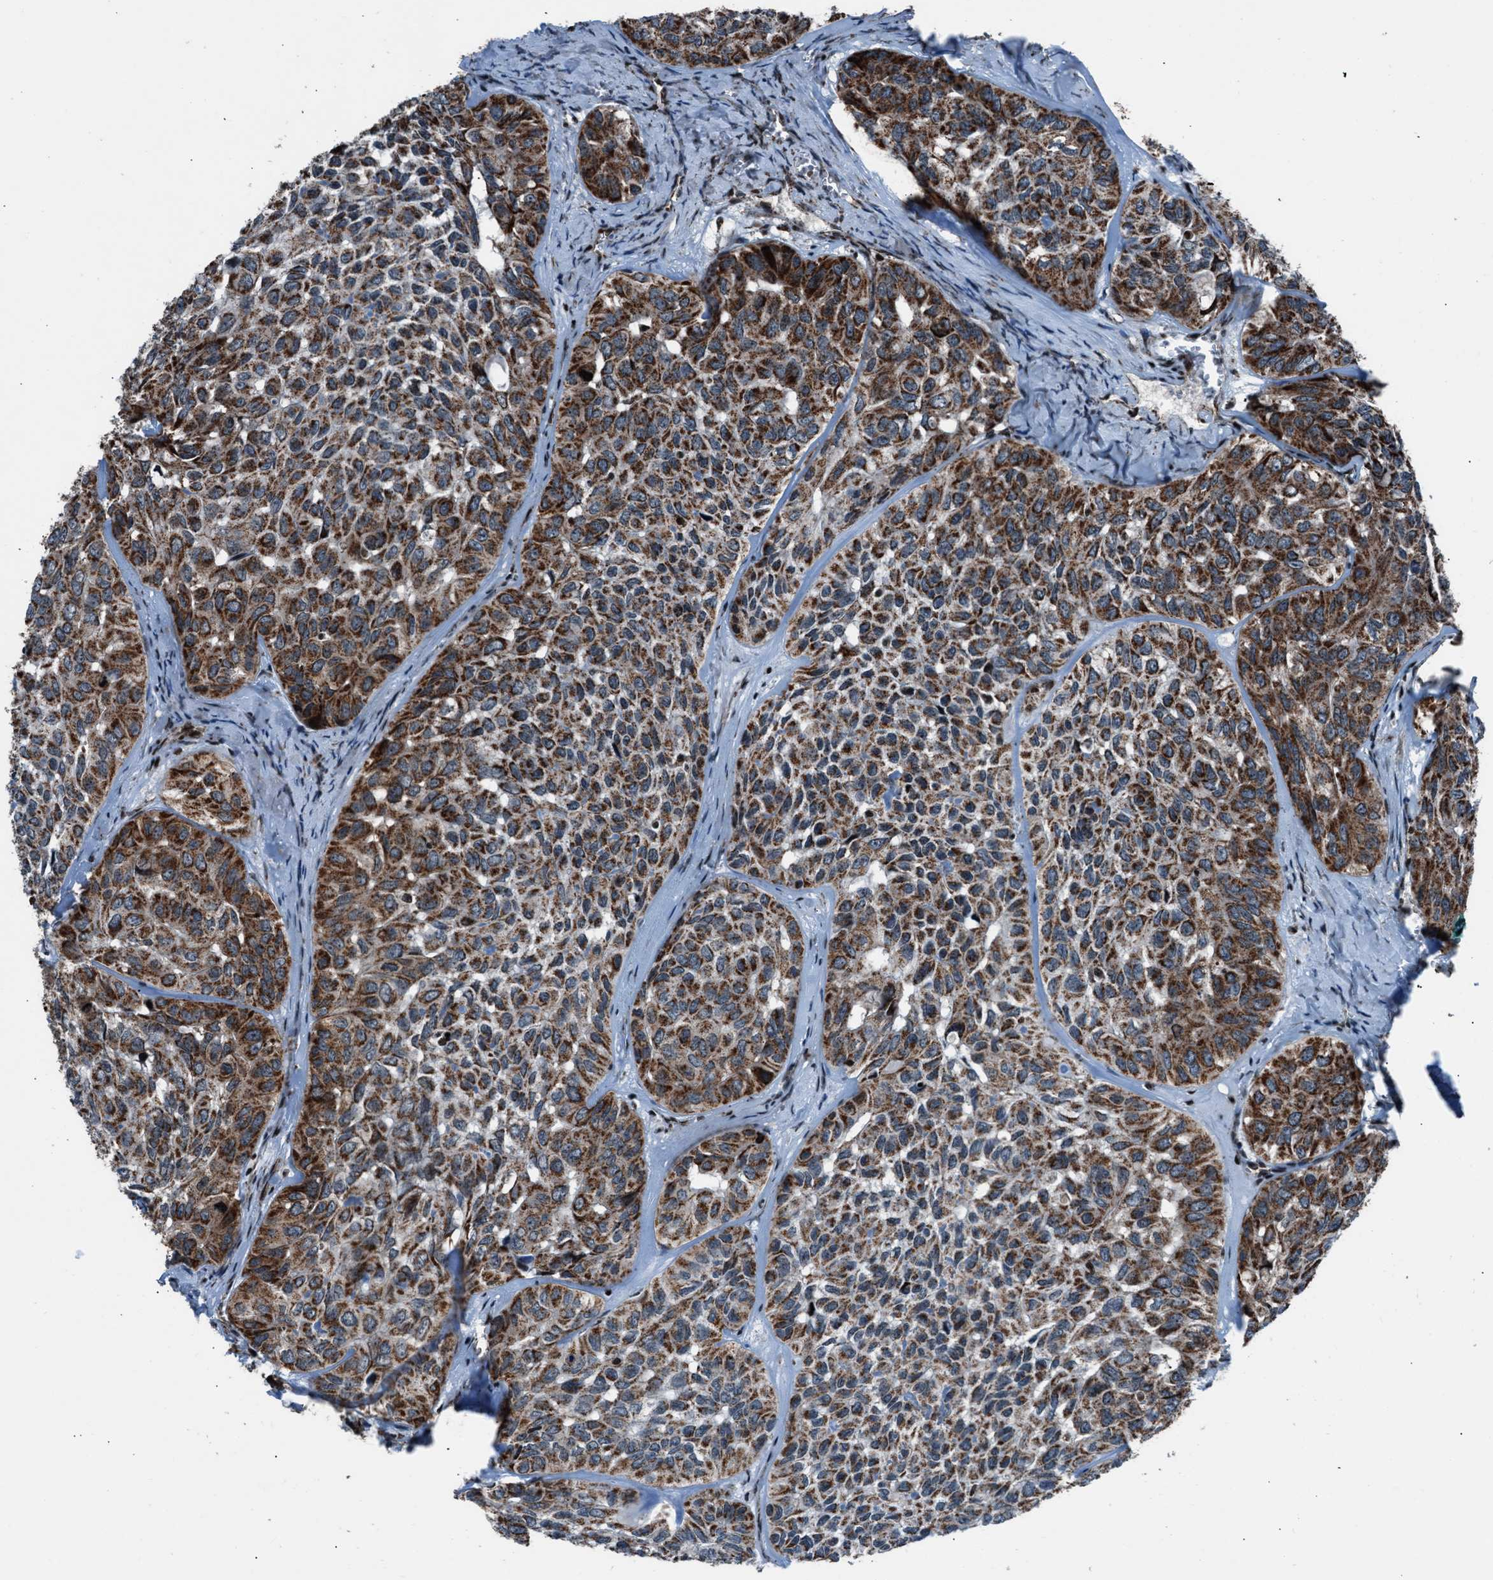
{"staining": {"intensity": "moderate", "quantity": ">75%", "location": "cytoplasmic/membranous"}, "tissue": "head and neck cancer", "cell_type": "Tumor cells", "image_type": "cancer", "snomed": [{"axis": "morphology", "description": "Adenocarcinoma, NOS"}, {"axis": "topography", "description": "Salivary gland, NOS"}, {"axis": "topography", "description": "Head-Neck"}], "caption": "Brown immunohistochemical staining in human head and neck adenocarcinoma reveals moderate cytoplasmic/membranous positivity in approximately >75% of tumor cells. (Brightfield microscopy of DAB IHC at high magnification).", "gene": "MORC3", "patient": {"sex": "female", "age": 76}}